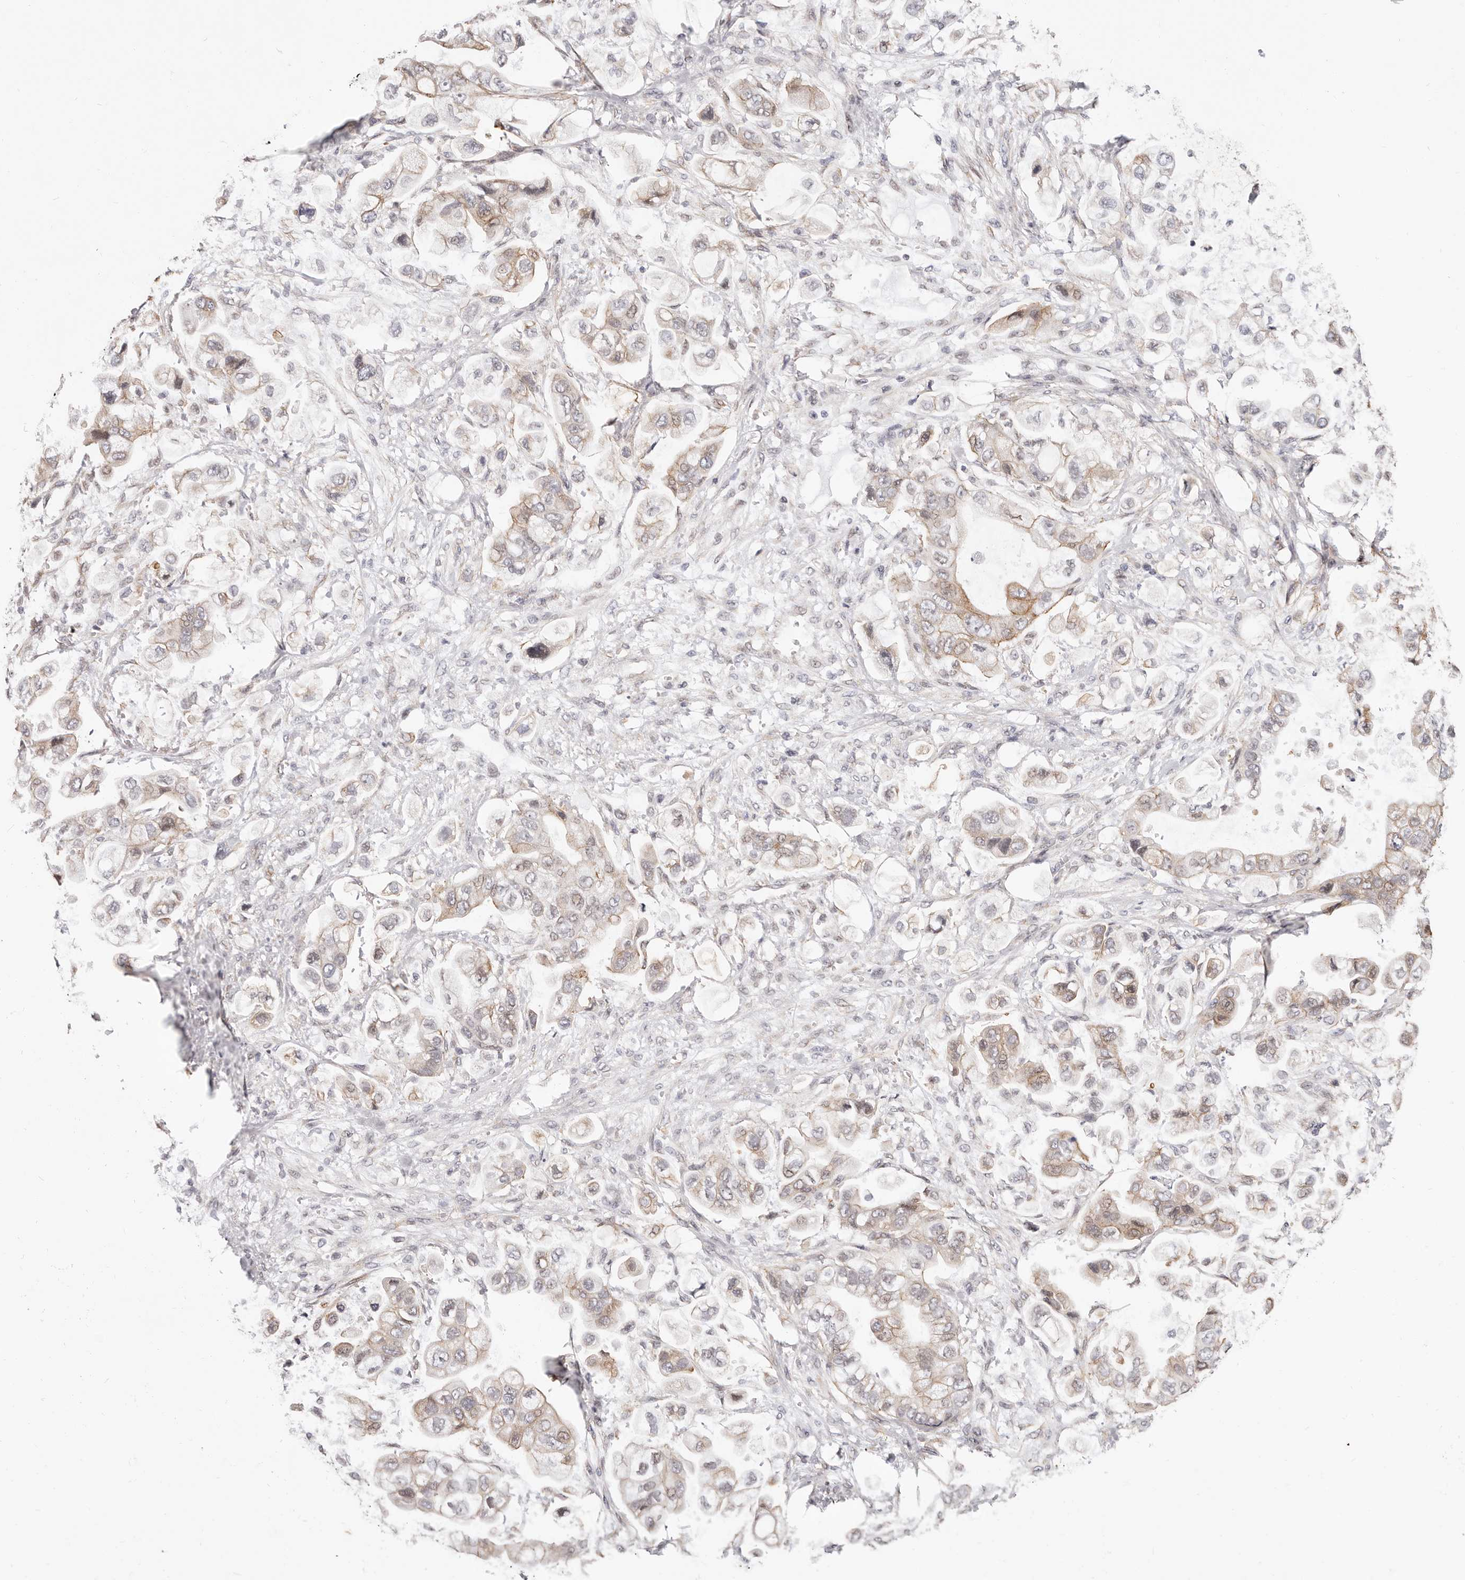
{"staining": {"intensity": "weak", "quantity": ">75%", "location": "cytoplasmic/membranous,nuclear"}, "tissue": "stomach cancer", "cell_type": "Tumor cells", "image_type": "cancer", "snomed": [{"axis": "morphology", "description": "Adenocarcinoma, NOS"}, {"axis": "topography", "description": "Stomach"}], "caption": "IHC of stomach adenocarcinoma displays low levels of weak cytoplasmic/membranous and nuclear staining in approximately >75% of tumor cells.", "gene": "EPHX3", "patient": {"sex": "male", "age": 62}}